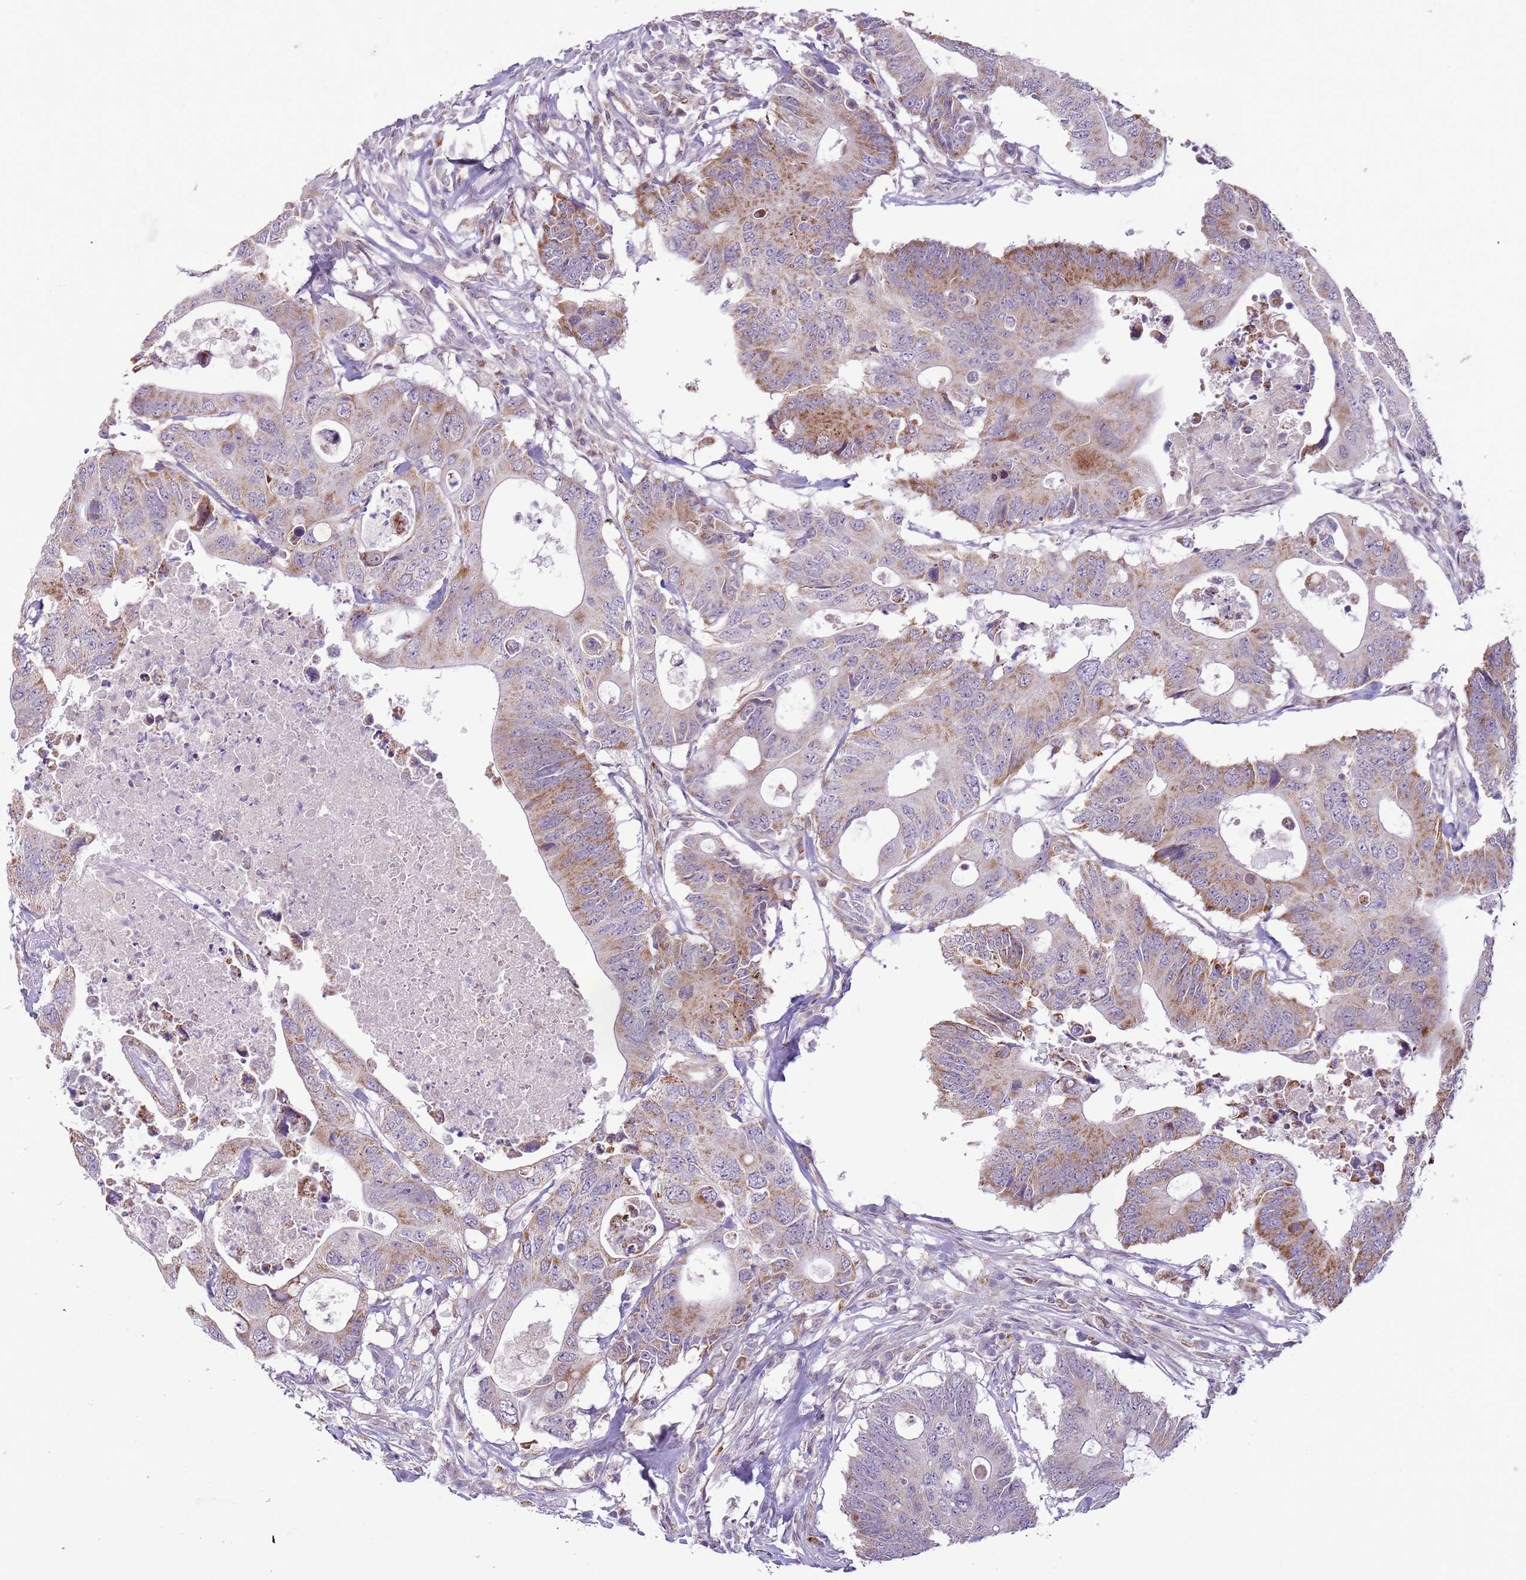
{"staining": {"intensity": "moderate", "quantity": "25%-75%", "location": "cytoplasmic/membranous"}, "tissue": "colorectal cancer", "cell_type": "Tumor cells", "image_type": "cancer", "snomed": [{"axis": "morphology", "description": "Adenocarcinoma, NOS"}, {"axis": "topography", "description": "Colon"}], "caption": "Immunohistochemical staining of human colorectal cancer shows medium levels of moderate cytoplasmic/membranous expression in about 25%-75% of tumor cells. The protein is shown in brown color, while the nuclei are stained blue.", "gene": "MLLT11", "patient": {"sex": "male", "age": 71}}